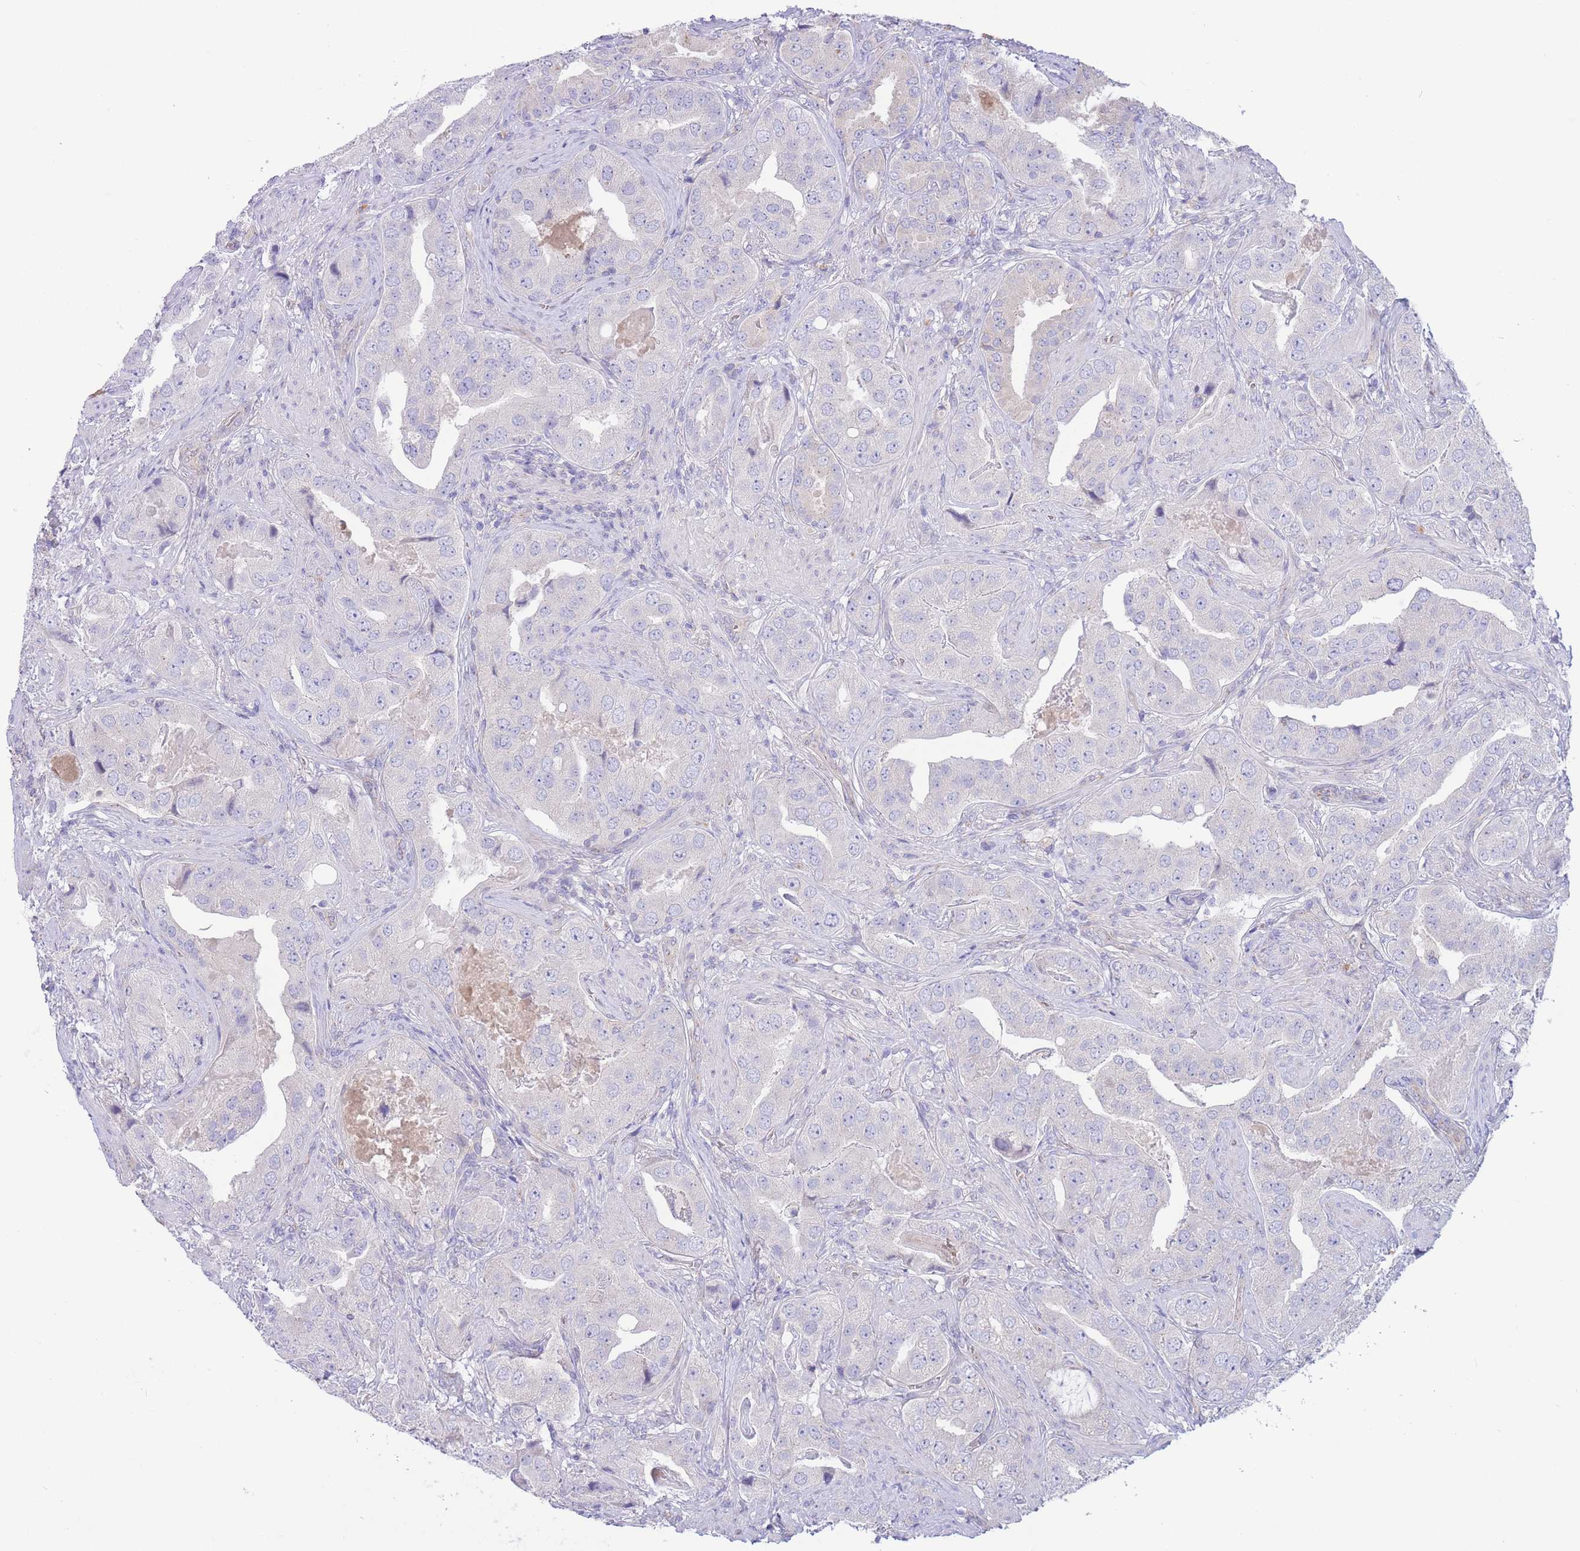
{"staining": {"intensity": "negative", "quantity": "none", "location": "none"}, "tissue": "prostate cancer", "cell_type": "Tumor cells", "image_type": "cancer", "snomed": [{"axis": "morphology", "description": "Adenocarcinoma, High grade"}, {"axis": "topography", "description": "Prostate"}], "caption": "Human prostate cancer stained for a protein using immunohistochemistry displays no positivity in tumor cells.", "gene": "ALS2CL", "patient": {"sex": "male", "age": 63}}